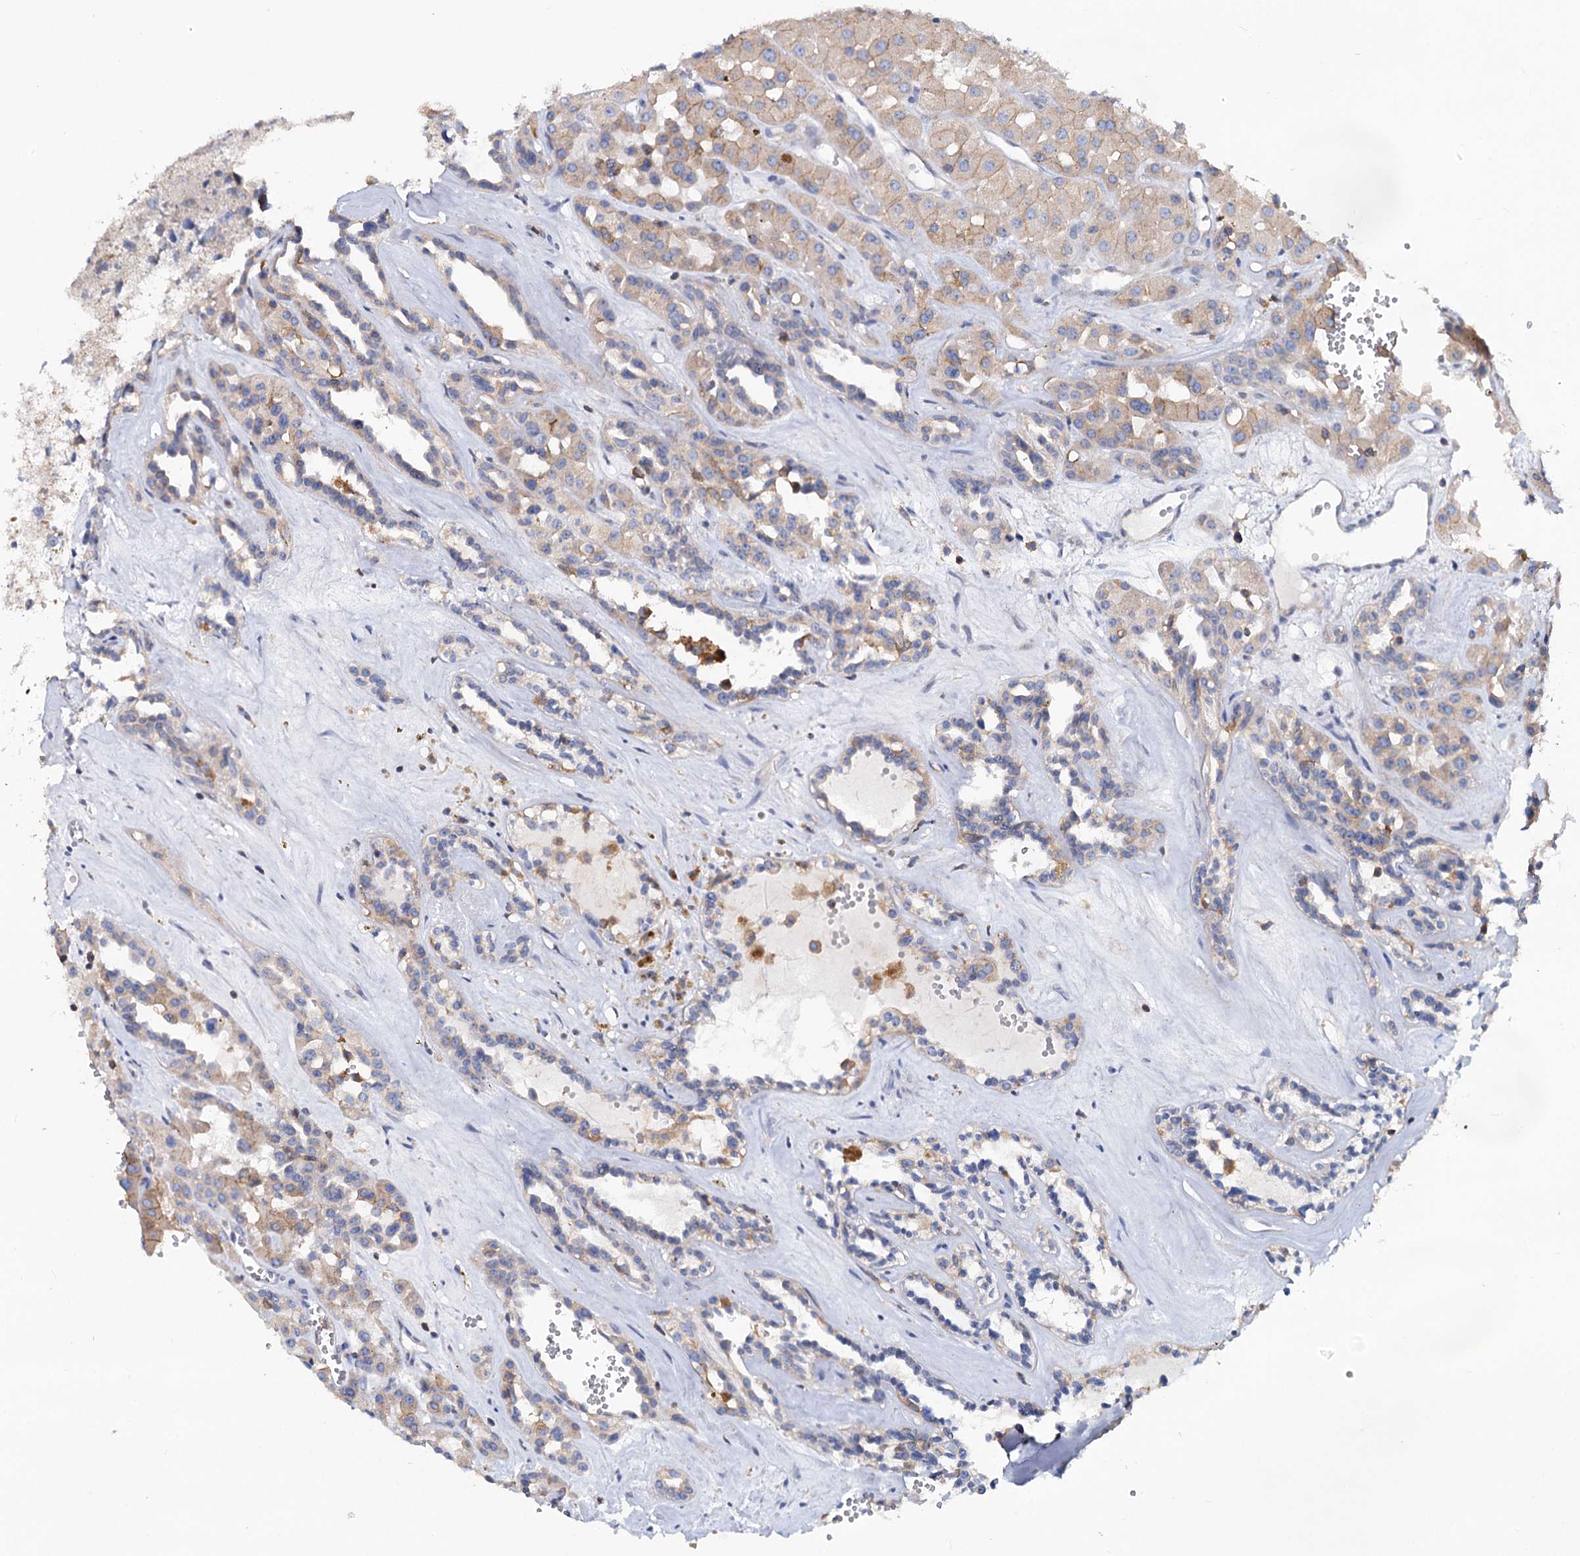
{"staining": {"intensity": "moderate", "quantity": "25%-75%", "location": "cytoplasmic/membranous"}, "tissue": "renal cancer", "cell_type": "Tumor cells", "image_type": "cancer", "snomed": [{"axis": "morphology", "description": "Carcinoma, NOS"}, {"axis": "topography", "description": "Kidney"}], "caption": "Immunohistochemical staining of renal cancer (carcinoma) shows moderate cytoplasmic/membranous protein positivity in approximately 25%-75% of tumor cells.", "gene": "LRCH4", "patient": {"sex": "female", "age": 75}}